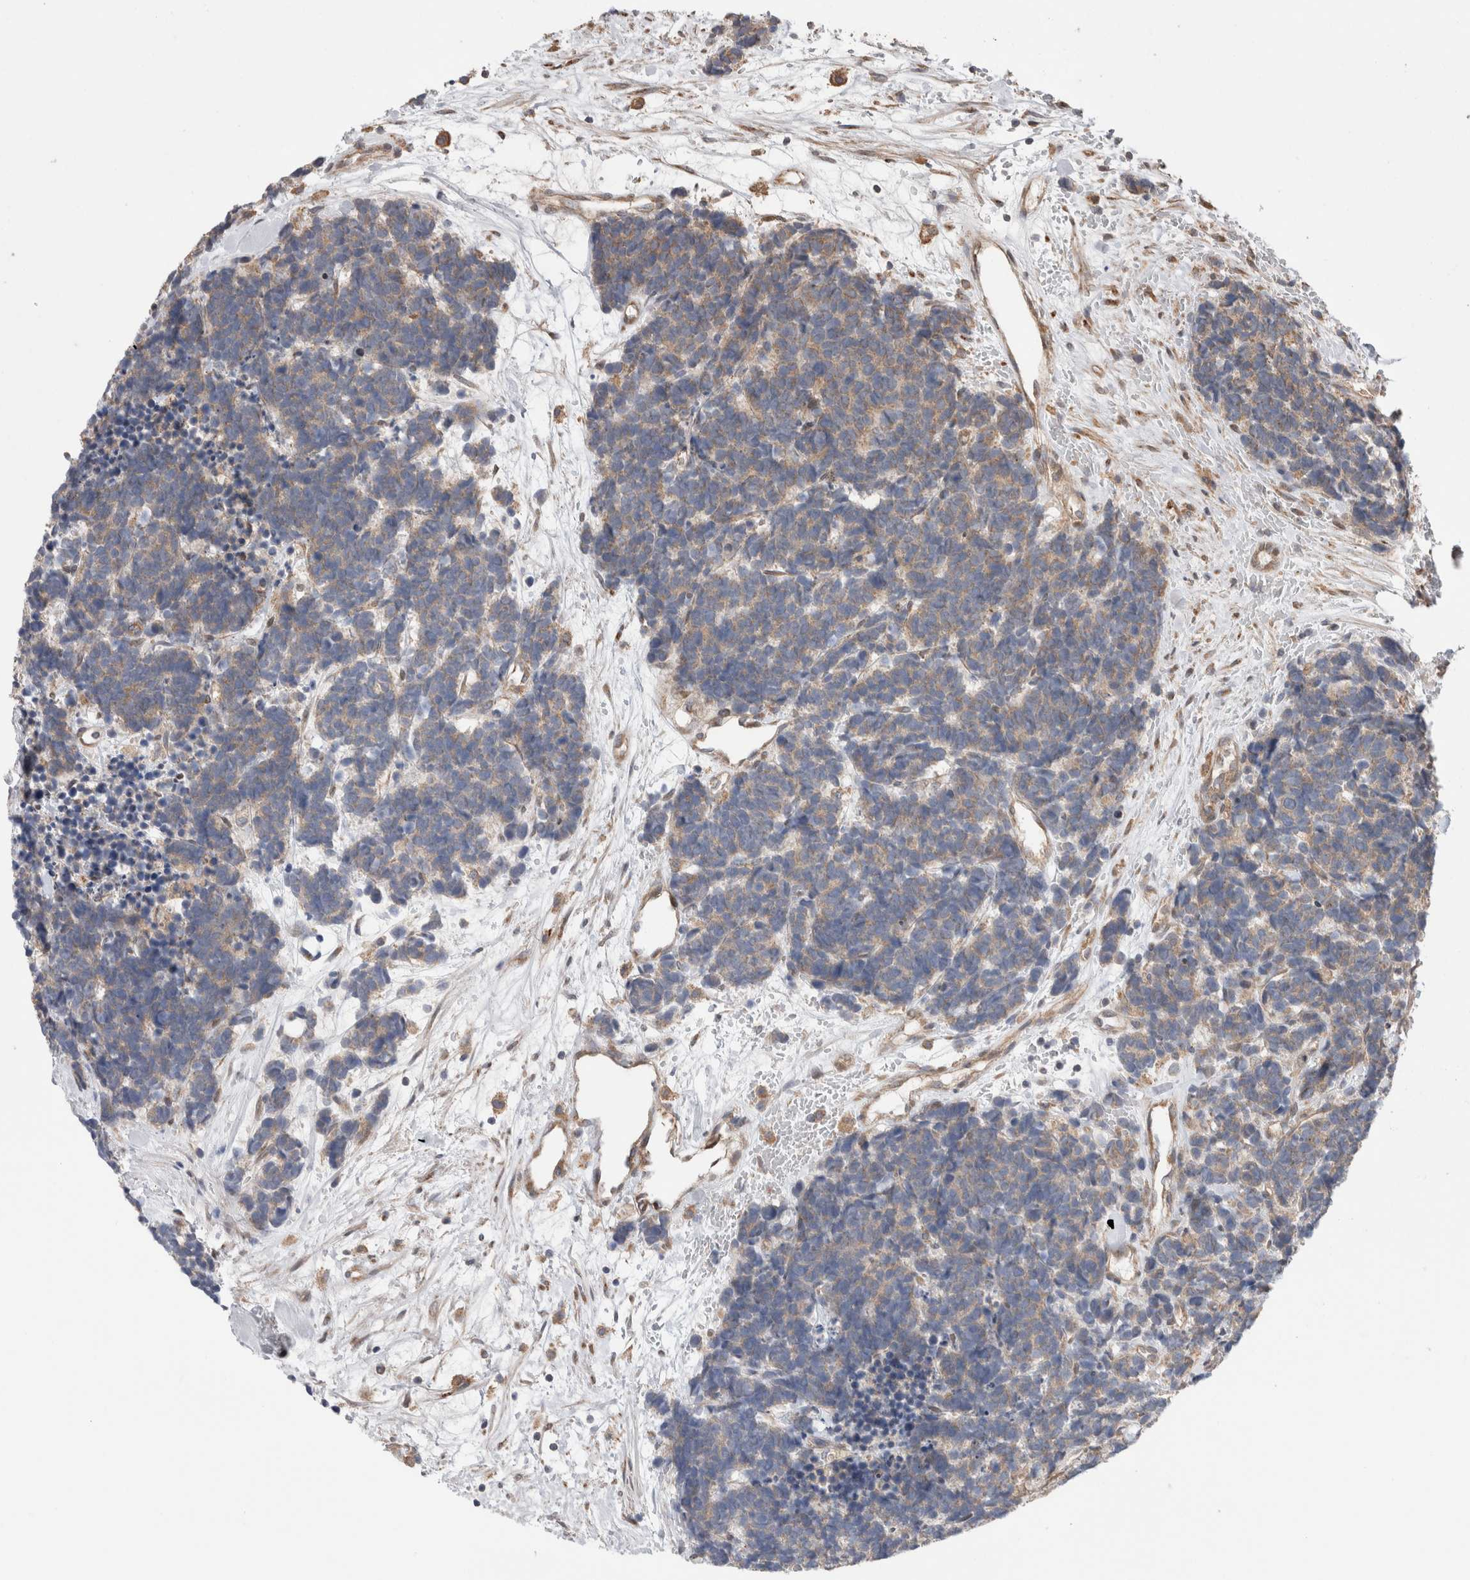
{"staining": {"intensity": "weak", "quantity": ">75%", "location": "cytoplasmic/membranous"}, "tissue": "carcinoid", "cell_type": "Tumor cells", "image_type": "cancer", "snomed": [{"axis": "morphology", "description": "Carcinoma, NOS"}, {"axis": "morphology", "description": "Carcinoid, malignant, NOS"}, {"axis": "topography", "description": "Urinary bladder"}], "caption": "Carcinoma stained with DAB immunohistochemistry (IHC) shows low levels of weak cytoplasmic/membranous staining in about >75% of tumor cells.", "gene": "TRIM5", "patient": {"sex": "male", "age": 57}}